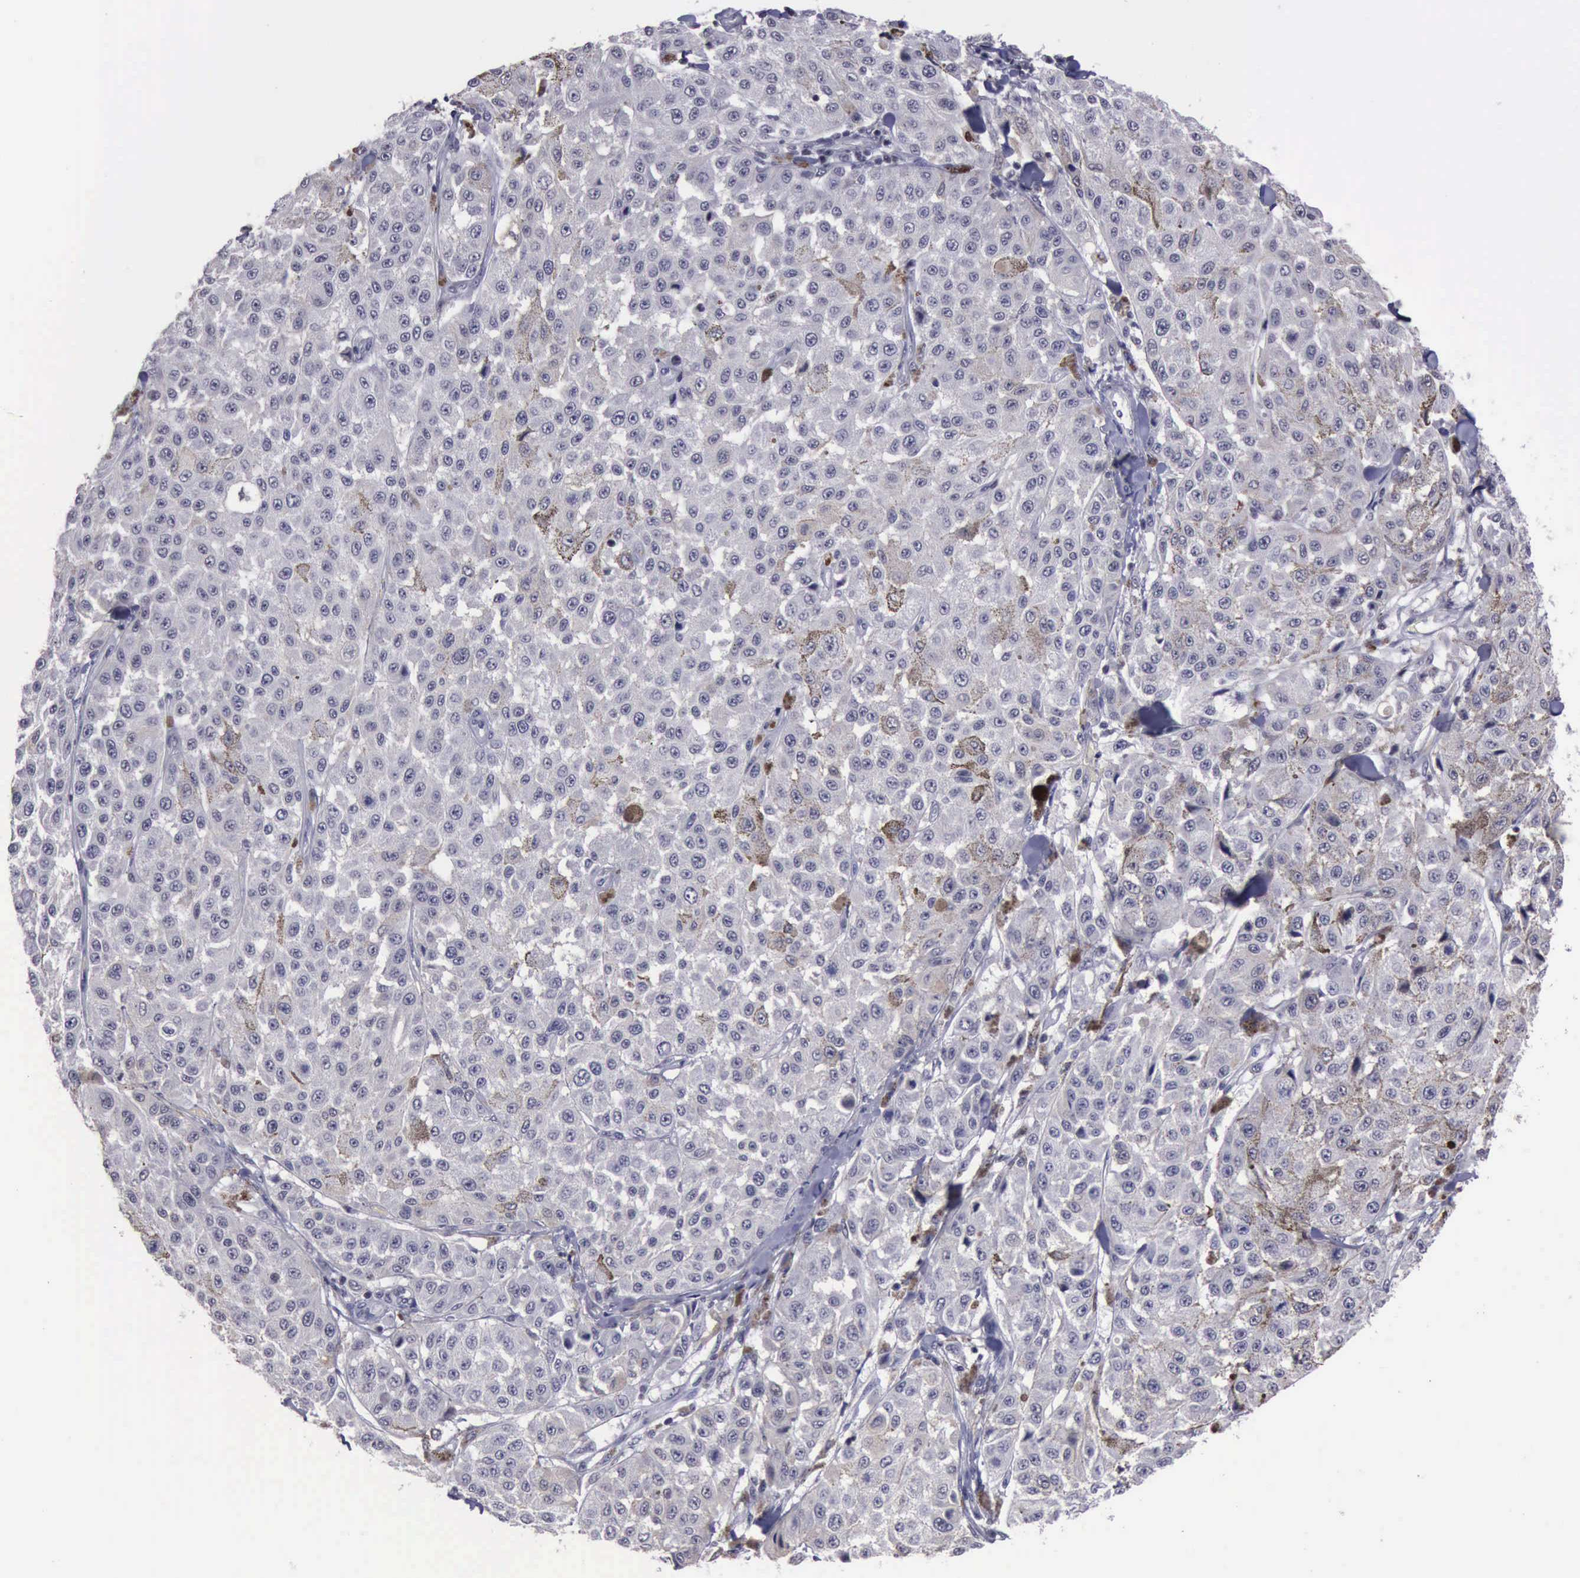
{"staining": {"intensity": "negative", "quantity": "none", "location": "none"}, "tissue": "melanoma", "cell_type": "Tumor cells", "image_type": "cancer", "snomed": [{"axis": "morphology", "description": "Malignant melanoma, NOS"}, {"axis": "topography", "description": "Skin"}], "caption": "High power microscopy image of an immunohistochemistry (IHC) image of malignant melanoma, revealing no significant expression in tumor cells.", "gene": "YY1", "patient": {"sex": "female", "age": 64}}